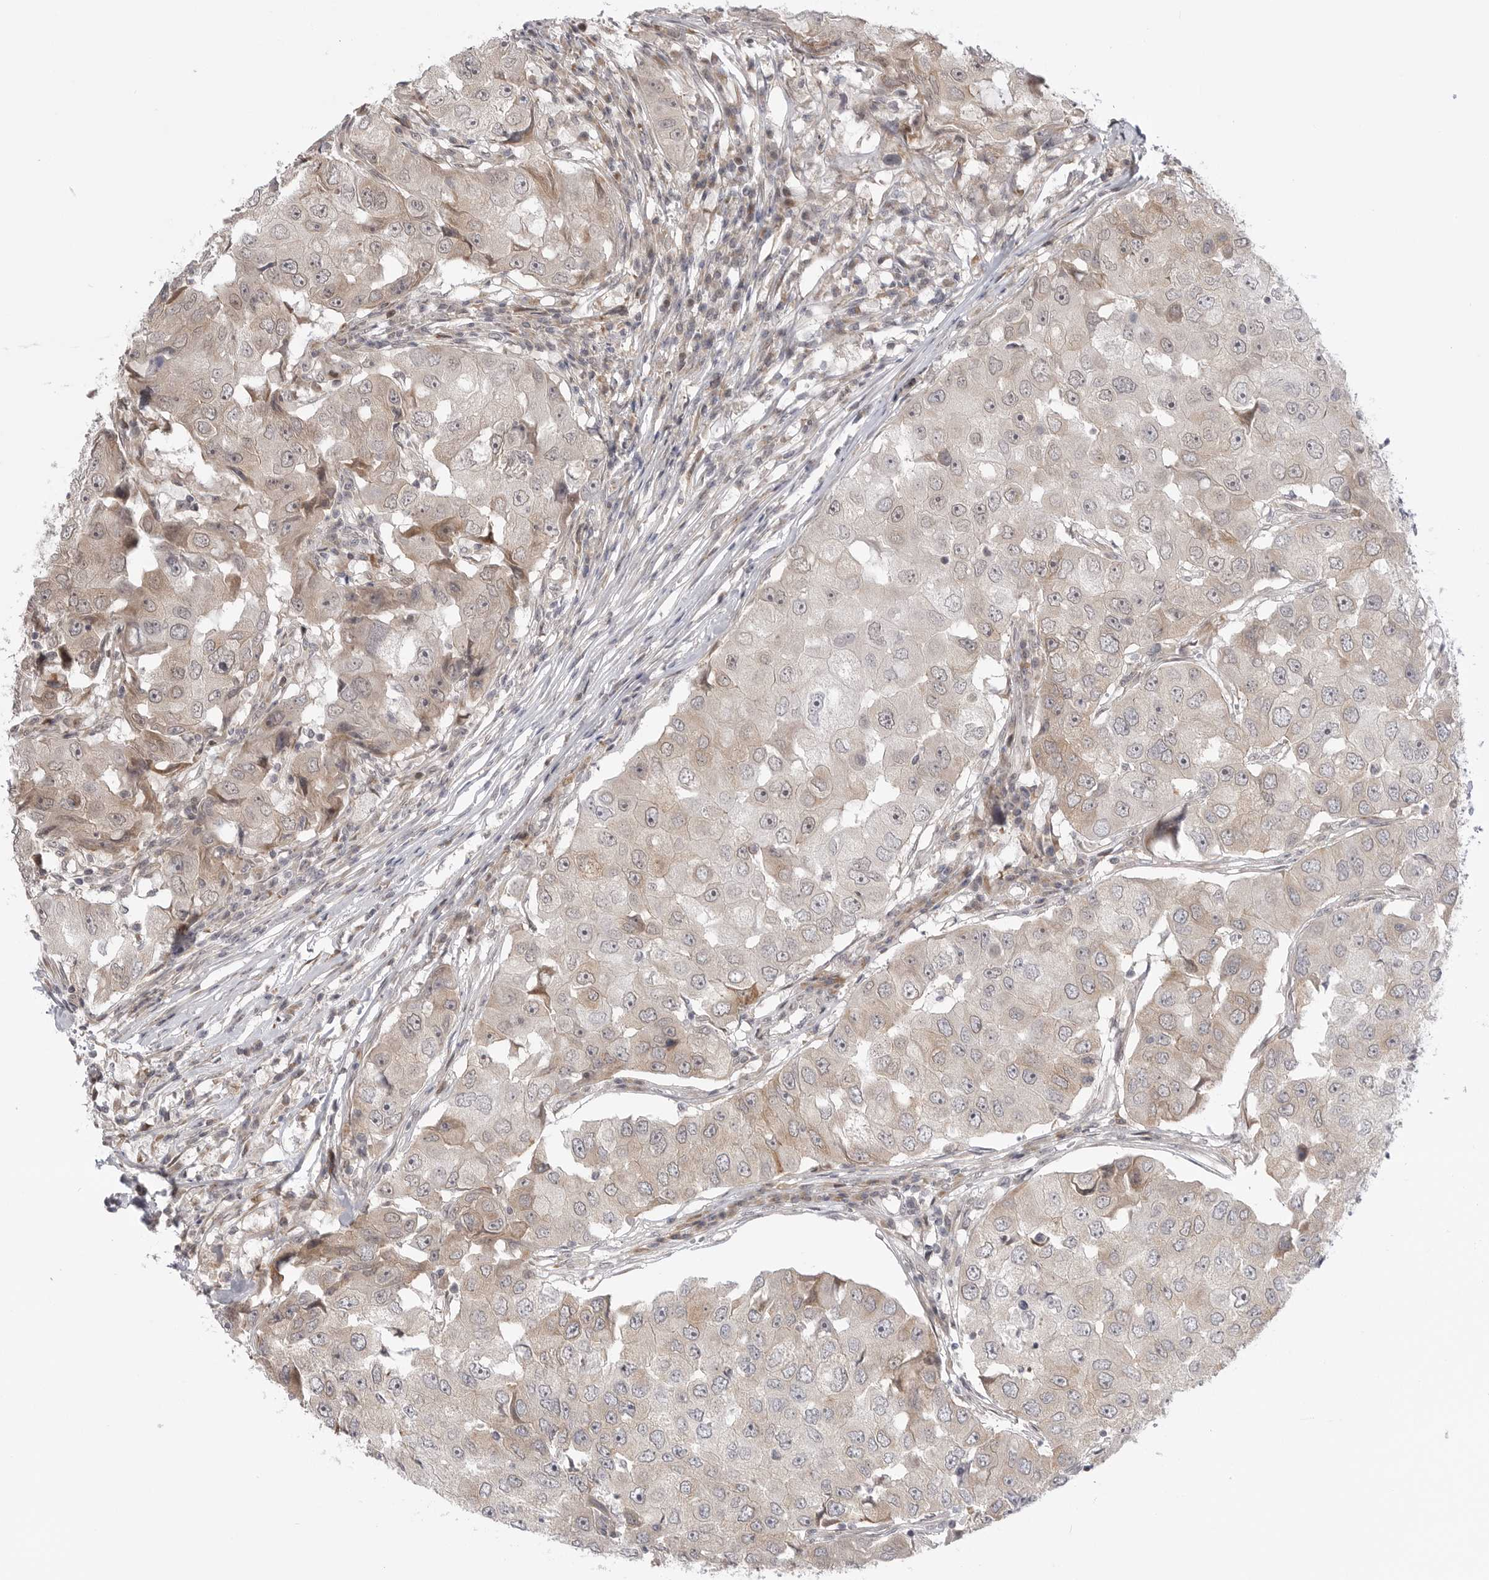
{"staining": {"intensity": "weak", "quantity": "<25%", "location": "cytoplasmic/membranous"}, "tissue": "breast cancer", "cell_type": "Tumor cells", "image_type": "cancer", "snomed": [{"axis": "morphology", "description": "Duct carcinoma"}, {"axis": "topography", "description": "Breast"}], "caption": "Immunohistochemical staining of human breast infiltrating ductal carcinoma shows no significant staining in tumor cells.", "gene": "GGT6", "patient": {"sex": "female", "age": 27}}